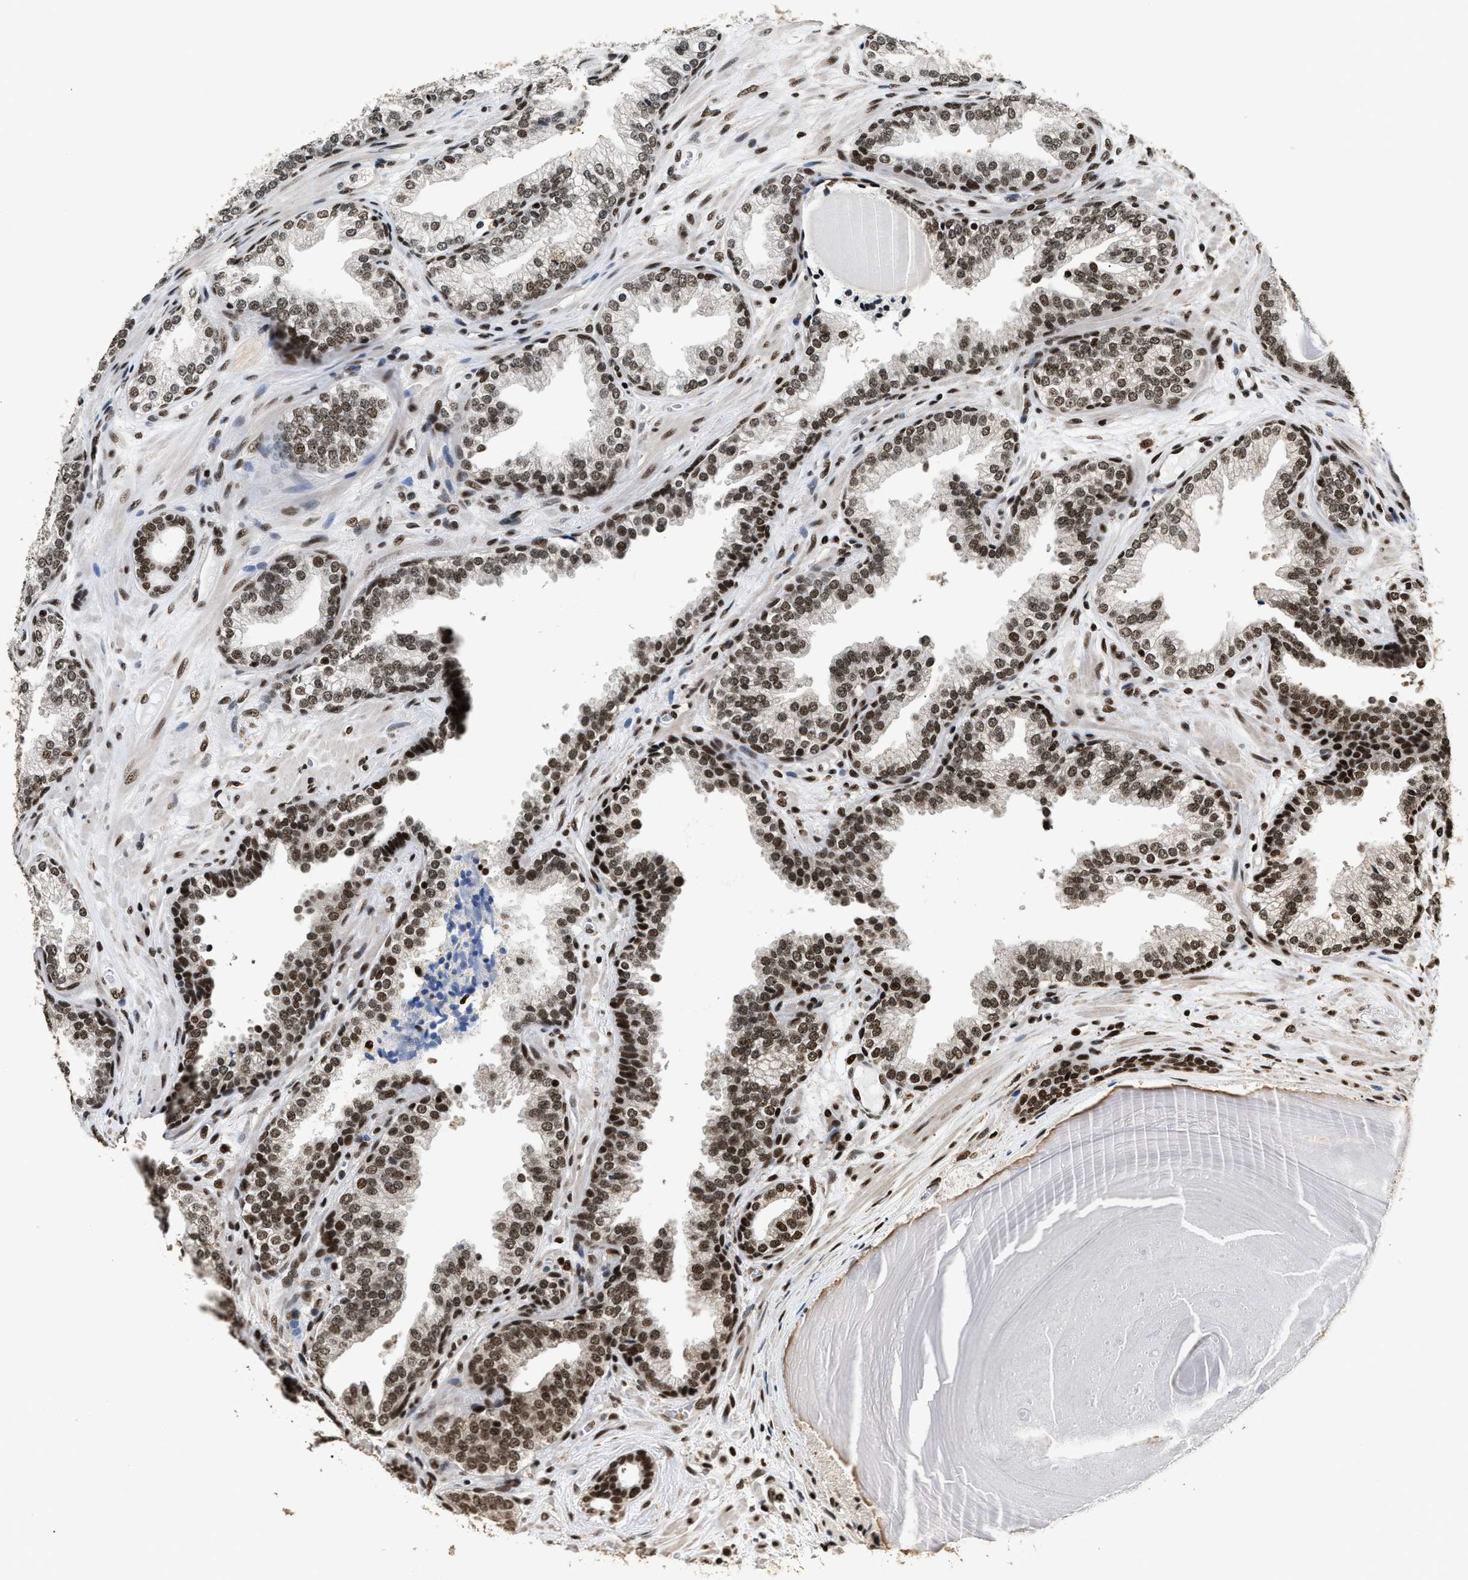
{"staining": {"intensity": "moderate", "quantity": ">75%", "location": "nuclear"}, "tissue": "prostate cancer", "cell_type": "Tumor cells", "image_type": "cancer", "snomed": [{"axis": "morphology", "description": "Adenocarcinoma, Low grade"}, {"axis": "topography", "description": "Prostate"}], "caption": "This histopathology image shows immunohistochemistry (IHC) staining of prostate cancer, with medium moderate nuclear staining in about >75% of tumor cells.", "gene": "RAD21", "patient": {"sex": "male", "age": 65}}